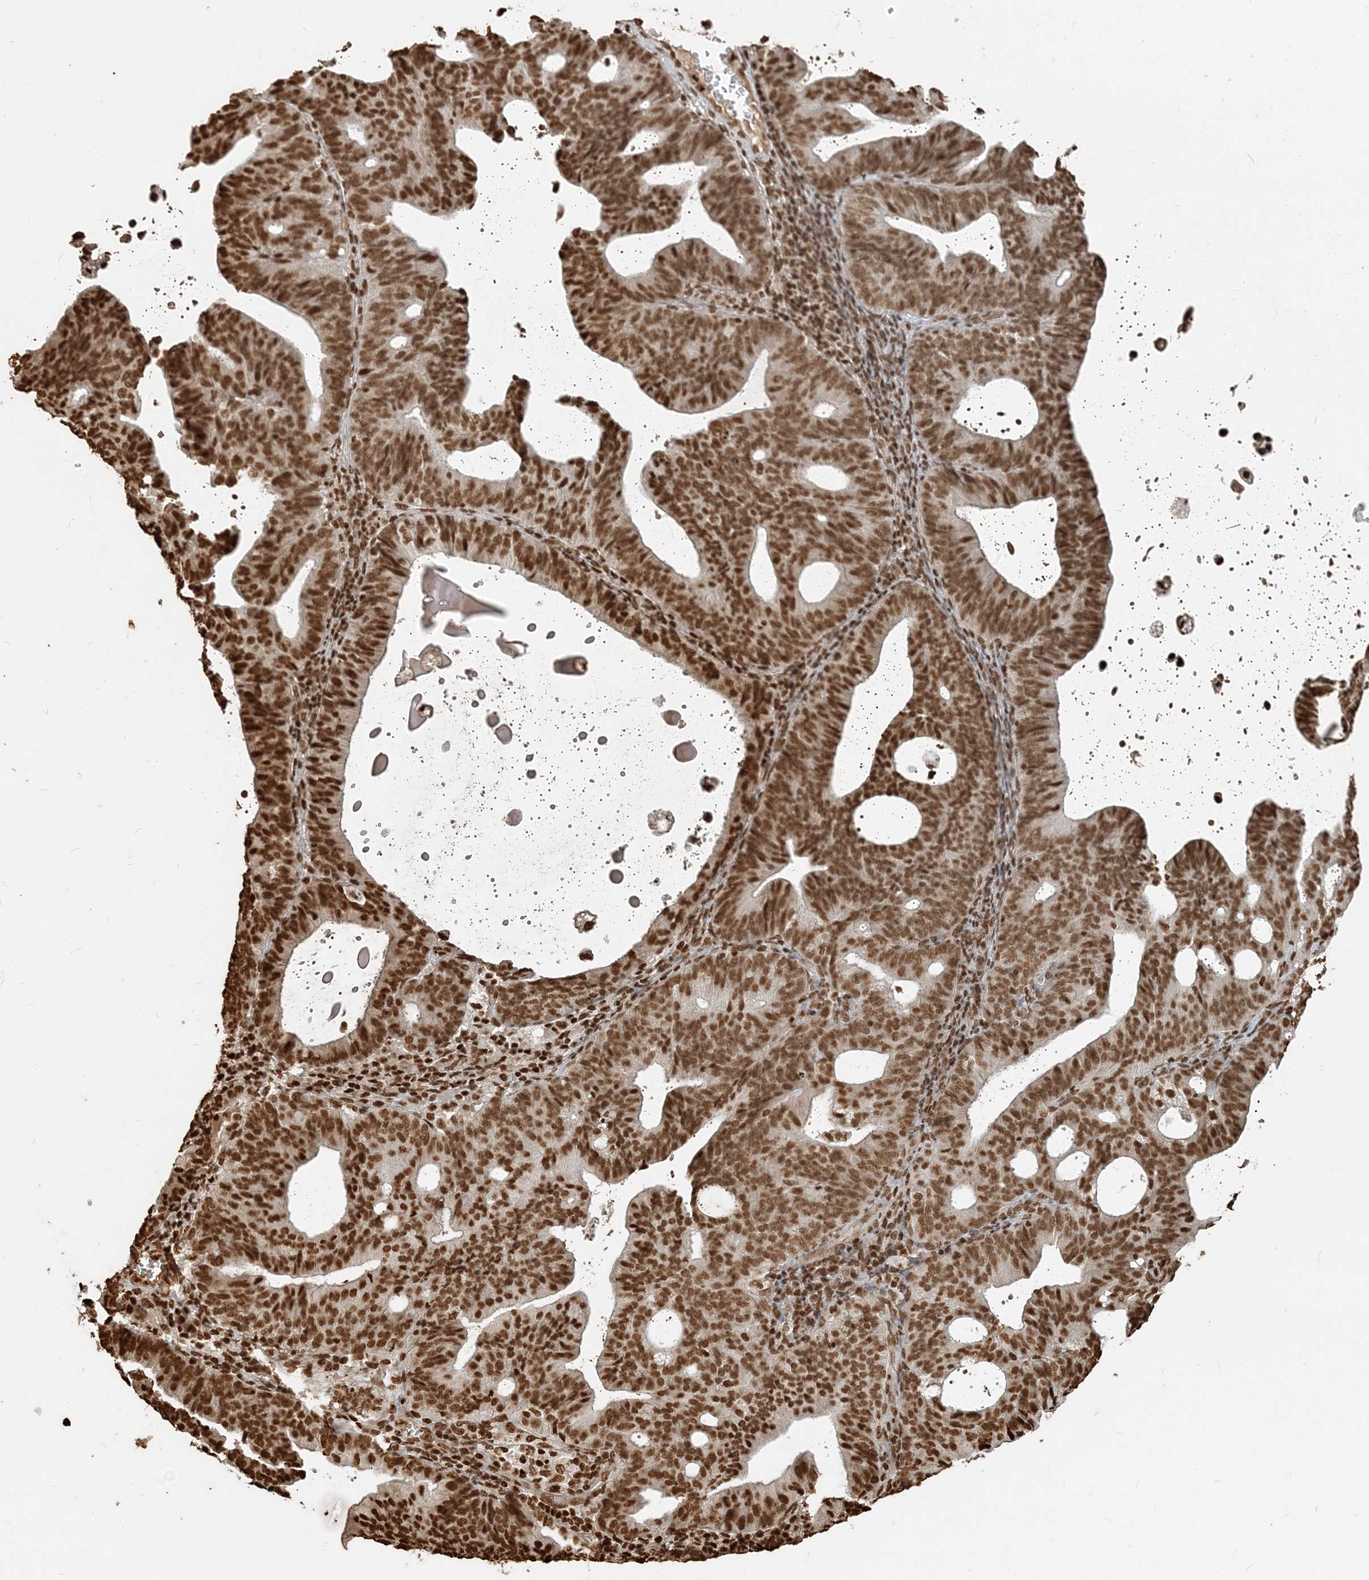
{"staining": {"intensity": "strong", "quantity": ">75%", "location": "nuclear"}, "tissue": "endometrial cancer", "cell_type": "Tumor cells", "image_type": "cancer", "snomed": [{"axis": "morphology", "description": "Adenocarcinoma, NOS"}, {"axis": "topography", "description": "Uterus"}], "caption": "This is a photomicrograph of immunohistochemistry staining of endometrial cancer (adenocarcinoma), which shows strong positivity in the nuclear of tumor cells.", "gene": "H3-3B", "patient": {"sex": "female", "age": 83}}